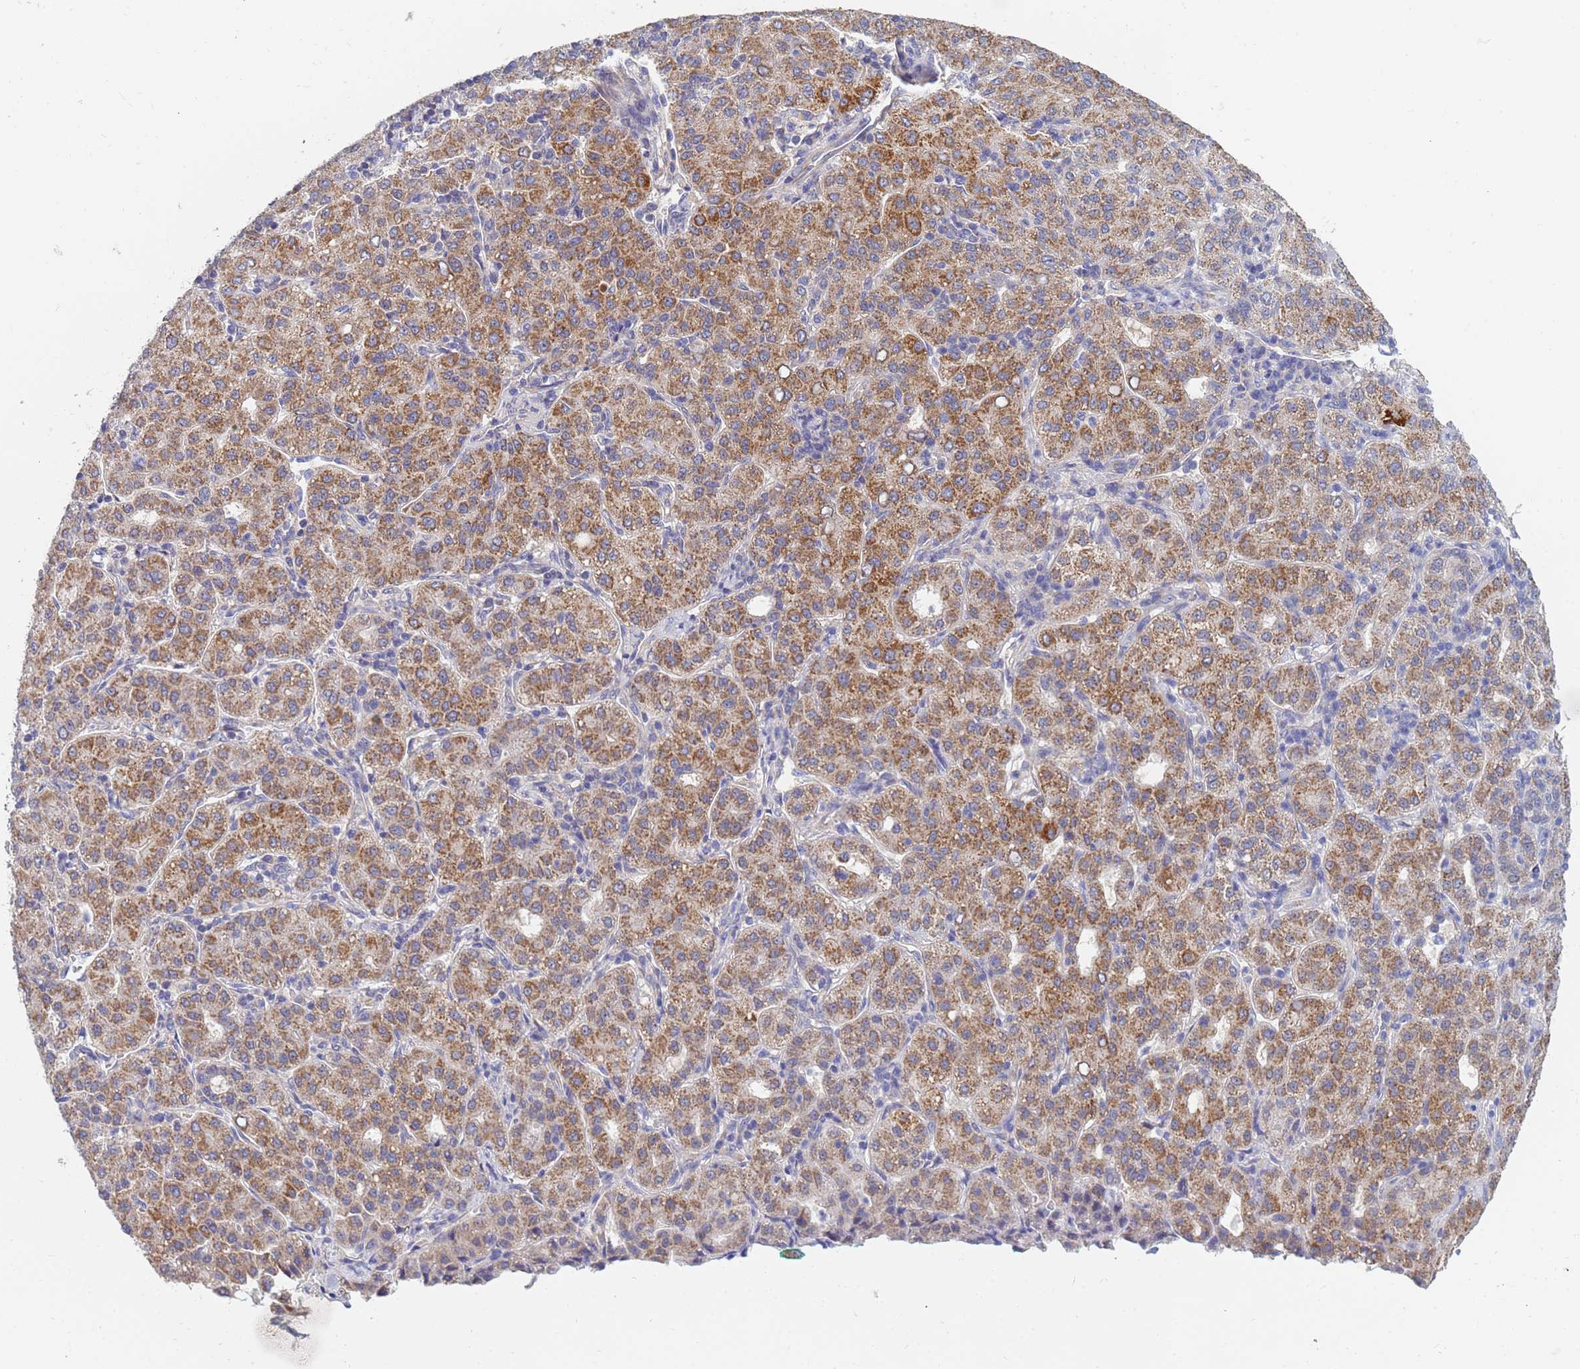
{"staining": {"intensity": "moderate", "quantity": ">75%", "location": "cytoplasmic/membranous"}, "tissue": "liver cancer", "cell_type": "Tumor cells", "image_type": "cancer", "snomed": [{"axis": "morphology", "description": "Carcinoma, Hepatocellular, NOS"}, {"axis": "topography", "description": "Liver"}], "caption": "A medium amount of moderate cytoplasmic/membranous expression is seen in approximately >75% of tumor cells in liver hepatocellular carcinoma tissue.", "gene": "SDR39U1", "patient": {"sex": "male", "age": 65}}